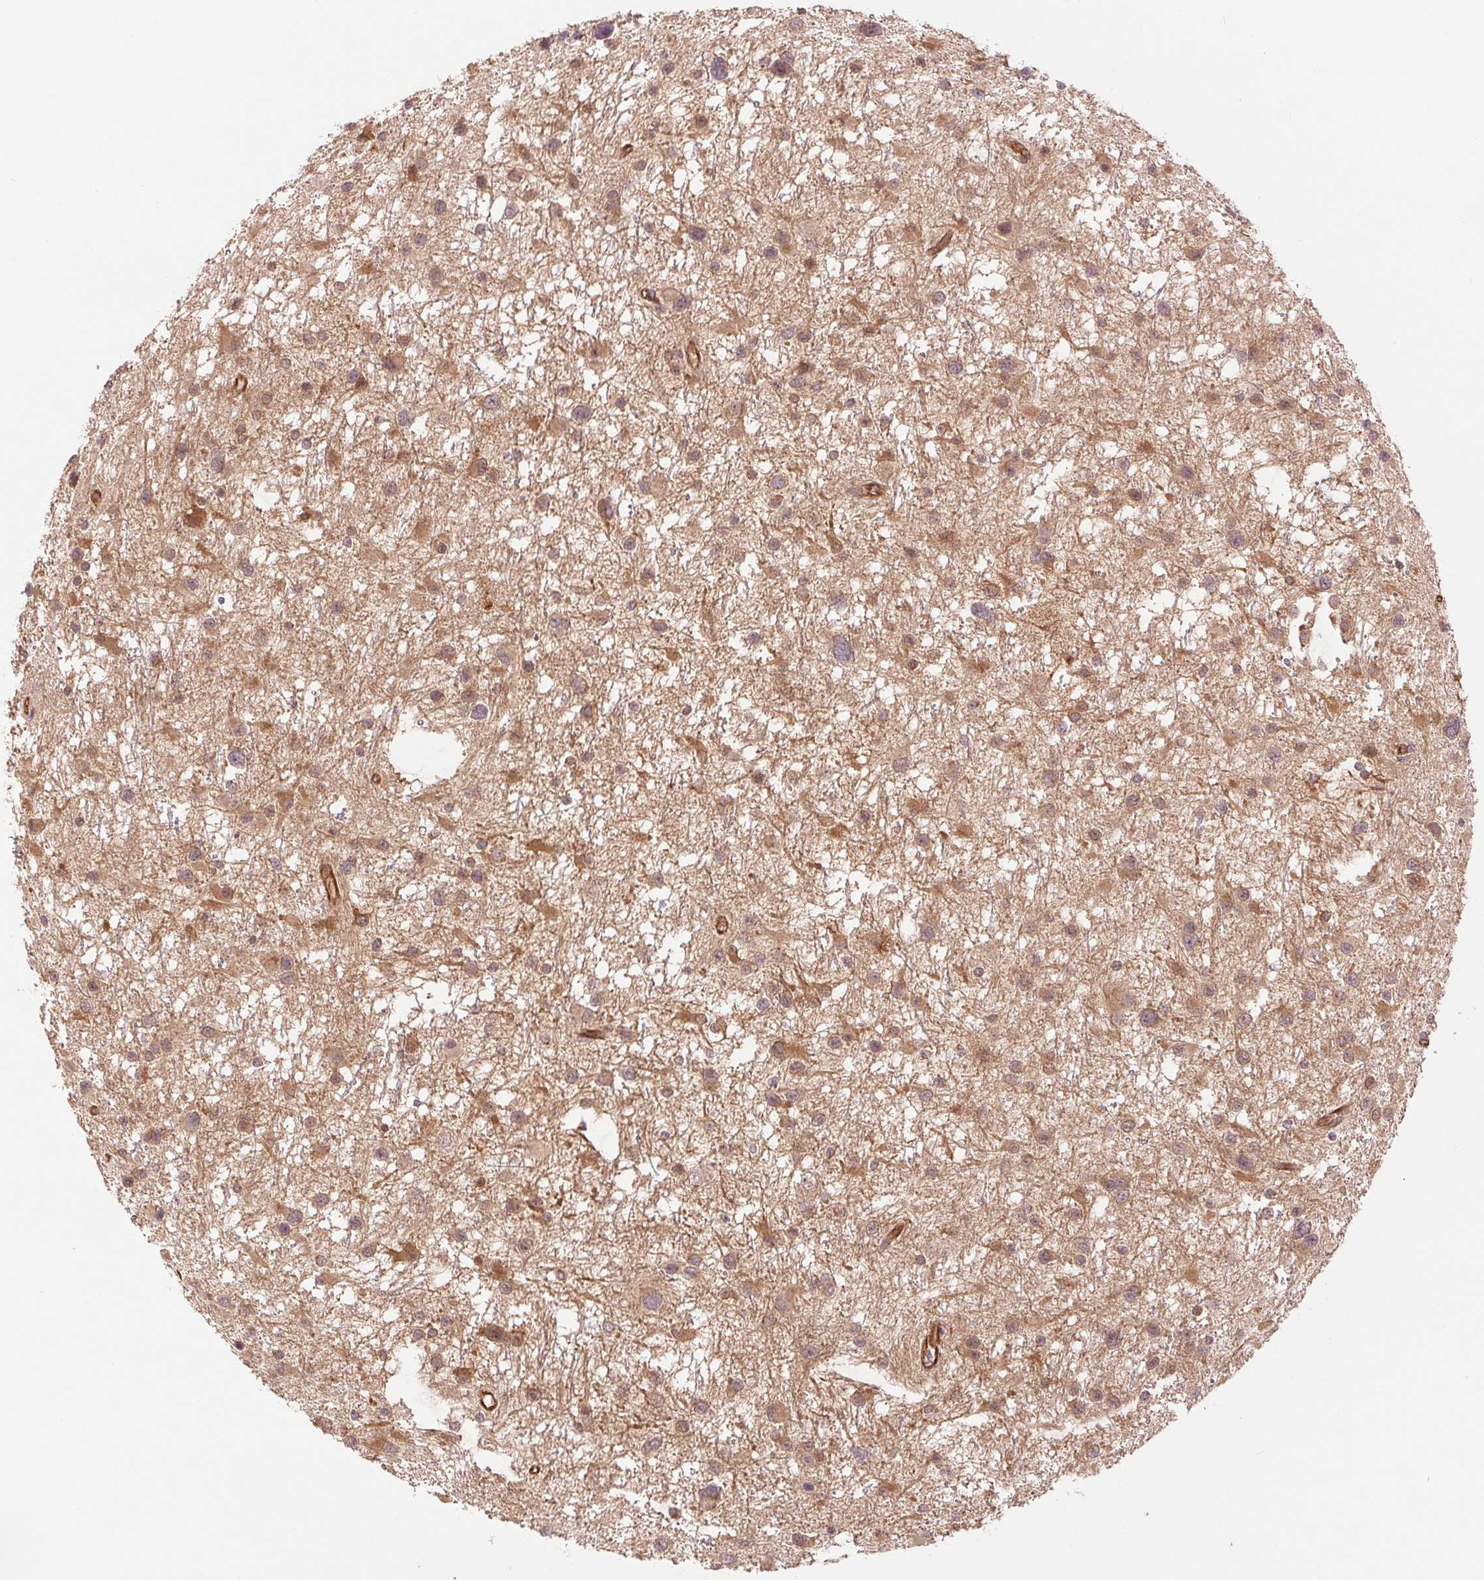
{"staining": {"intensity": "moderate", "quantity": ">75%", "location": "cytoplasmic/membranous"}, "tissue": "glioma", "cell_type": "Tumor cells", "image_type": "cancer", "snomed": [{"axis": "morphology", "description": "Glioma, malignant, Low grade"}, {"axis": "topography", "description": "Brain"}], "caption": "Immunohistochemistry micrograph of human glioma stained for a protein (brown), which reveals medium levels of moderate cytoplasmic/membranous positivity in approximately >75% of tumor cells.", "gene": "STARD7", "patient": {"sex": "female", "age": 32}}